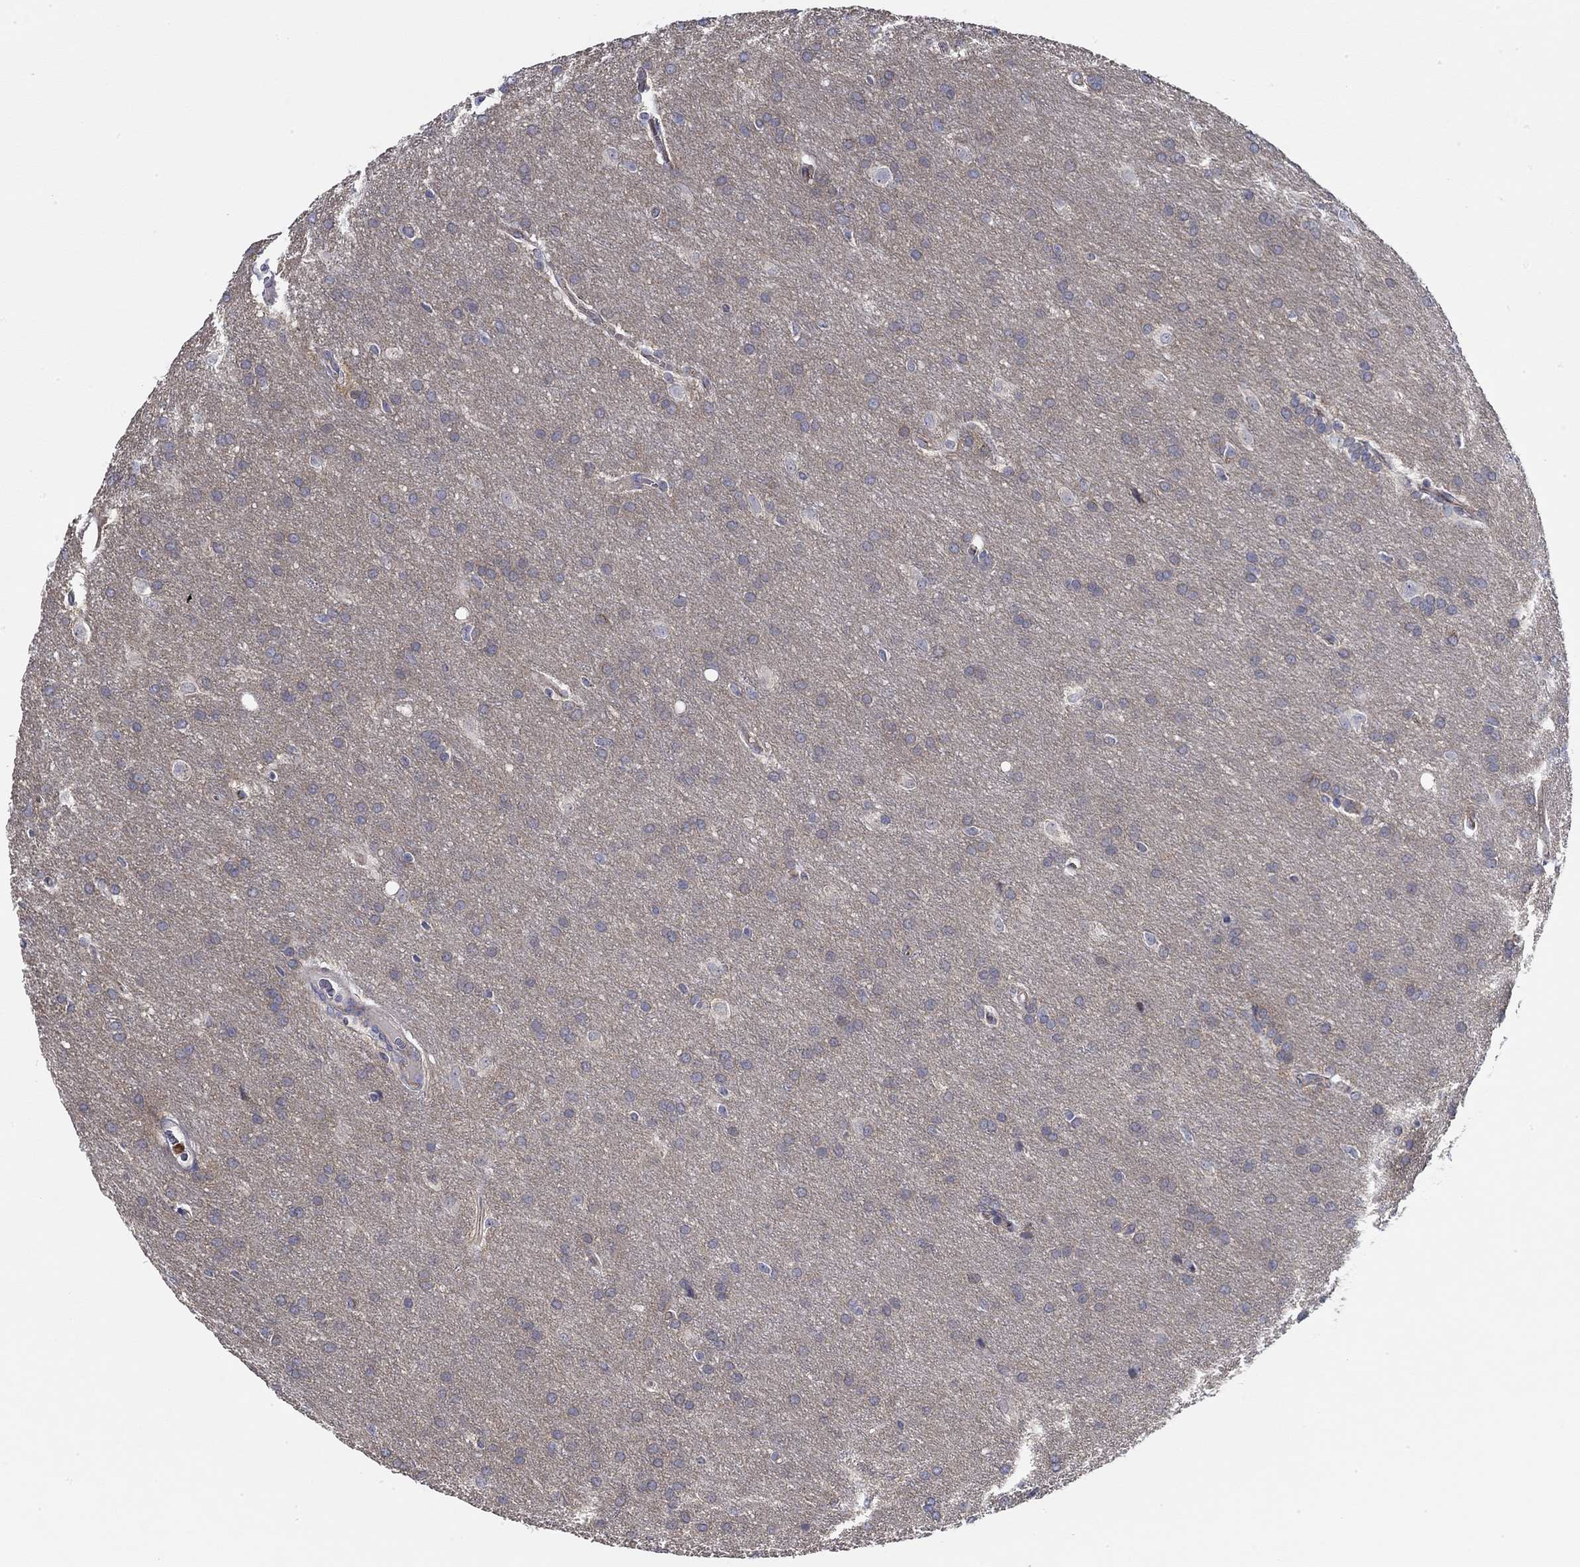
{"staining": {"intensity": "negative", "quantity": "none", "location": "none"}, "tissue": "glioma", "cell_type": "Tumor cells", "image_type": "cancer", "snomed": [{"axis": "morphology", "description": "Glioma, malignant, Low grade"}, {"axis": "topography", "description": "Brain"}], "caption": "Micrograph shows no significant protein staining in tumor cells of glioma.", "gene": "CFAP61", "patient": {"sex": "female", "age": 32}}